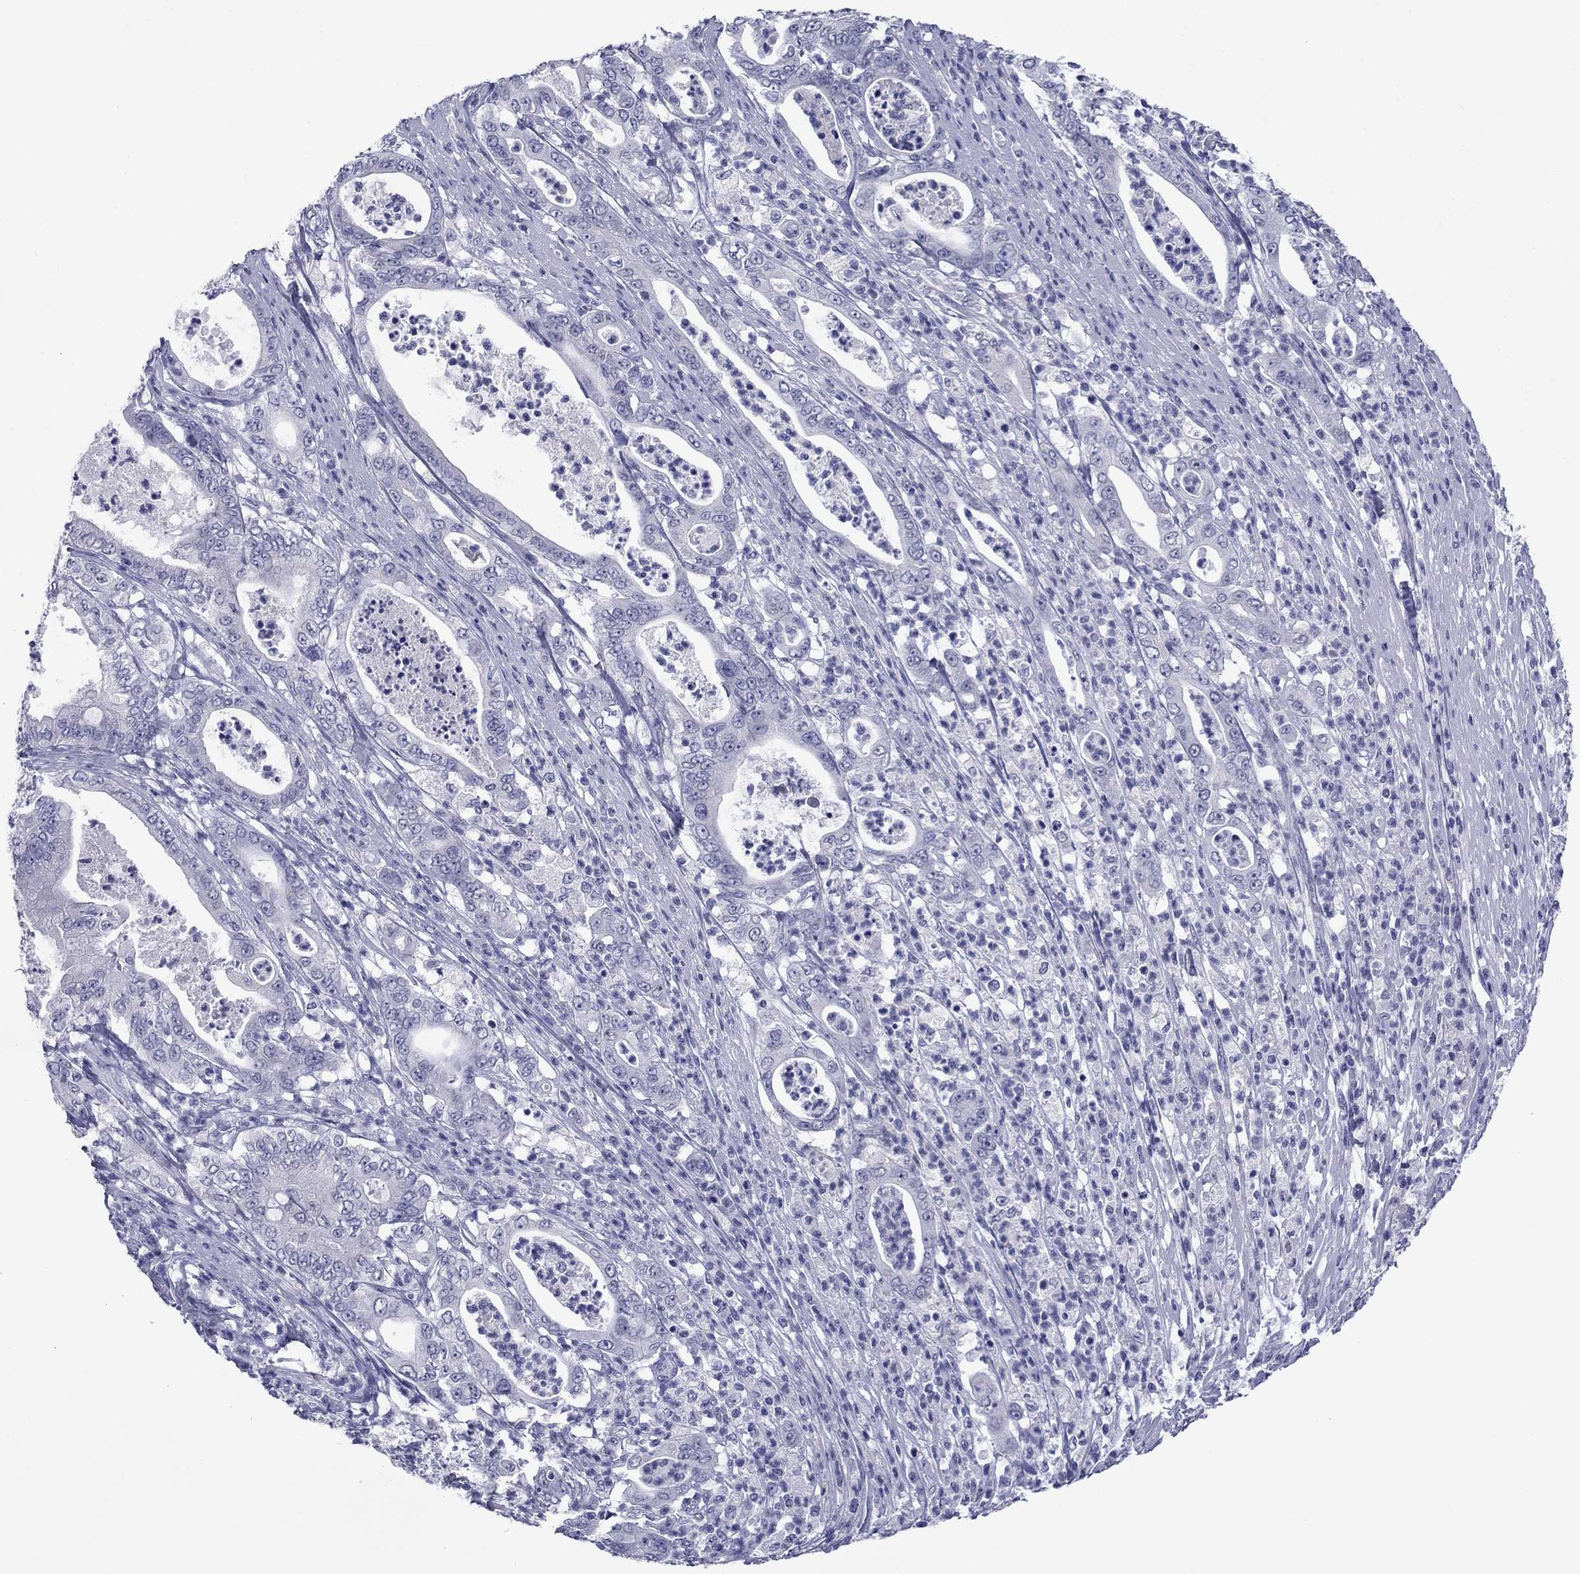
{"staining": {"intensity": "negative", "quantity": "none", "location": "none"}, "tissue": "pancreatic cancer", "cell_type": "Tumor cells", "image_type": "cancer", "snomed": [{"axis": "morphology", "description": "Adenocarcinoma, NOS"}, {"axis": "topography", "description": "Pancreas"}], "caption": "High power microscopy micrograph of an immunohistochemistry image of pancreatic cancer, revealing no significant staining in tumor cells.", "gene": "HAO1", "patient": {"sex": "male", "age": 71}}